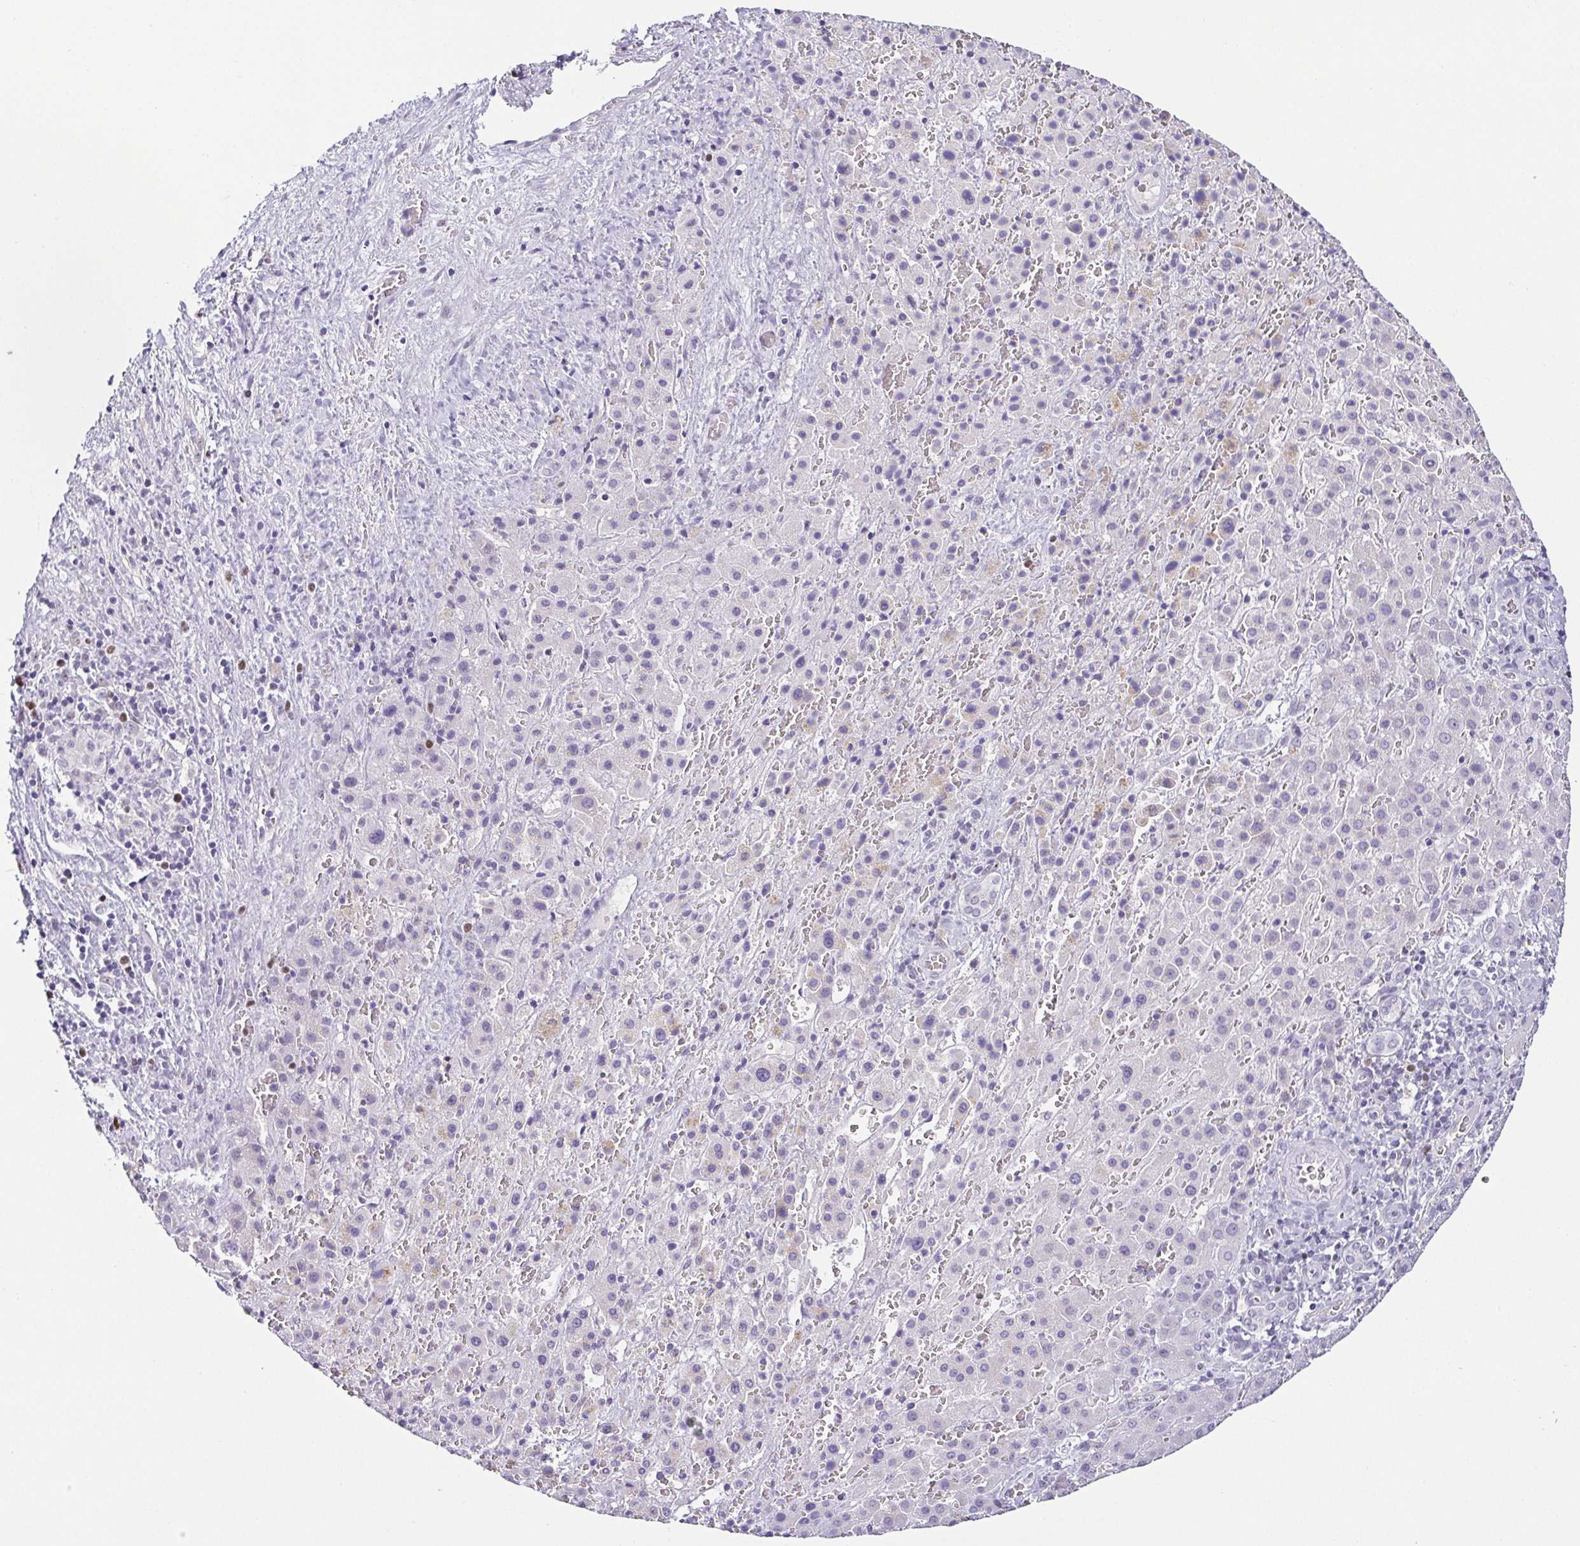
{"staining": {"intensity": "negative", "quantity": "none", "location": "none"}, "tissue": "liver cancer", "cell_type": "Tumor cells", "image_type": "cancer", "snomed": [{"axis": "morphology", "description": "Carcinoma, Hepatocellular, NOS"}, {"axis": "topography", "description": "Liver"}], "caption": "The histopathology image demonstrates no significant expression in tumor cells of liver hepatocellular carcinoma.", "gene": "TCF3", "patient": {"sex": "male", "age": 27}}